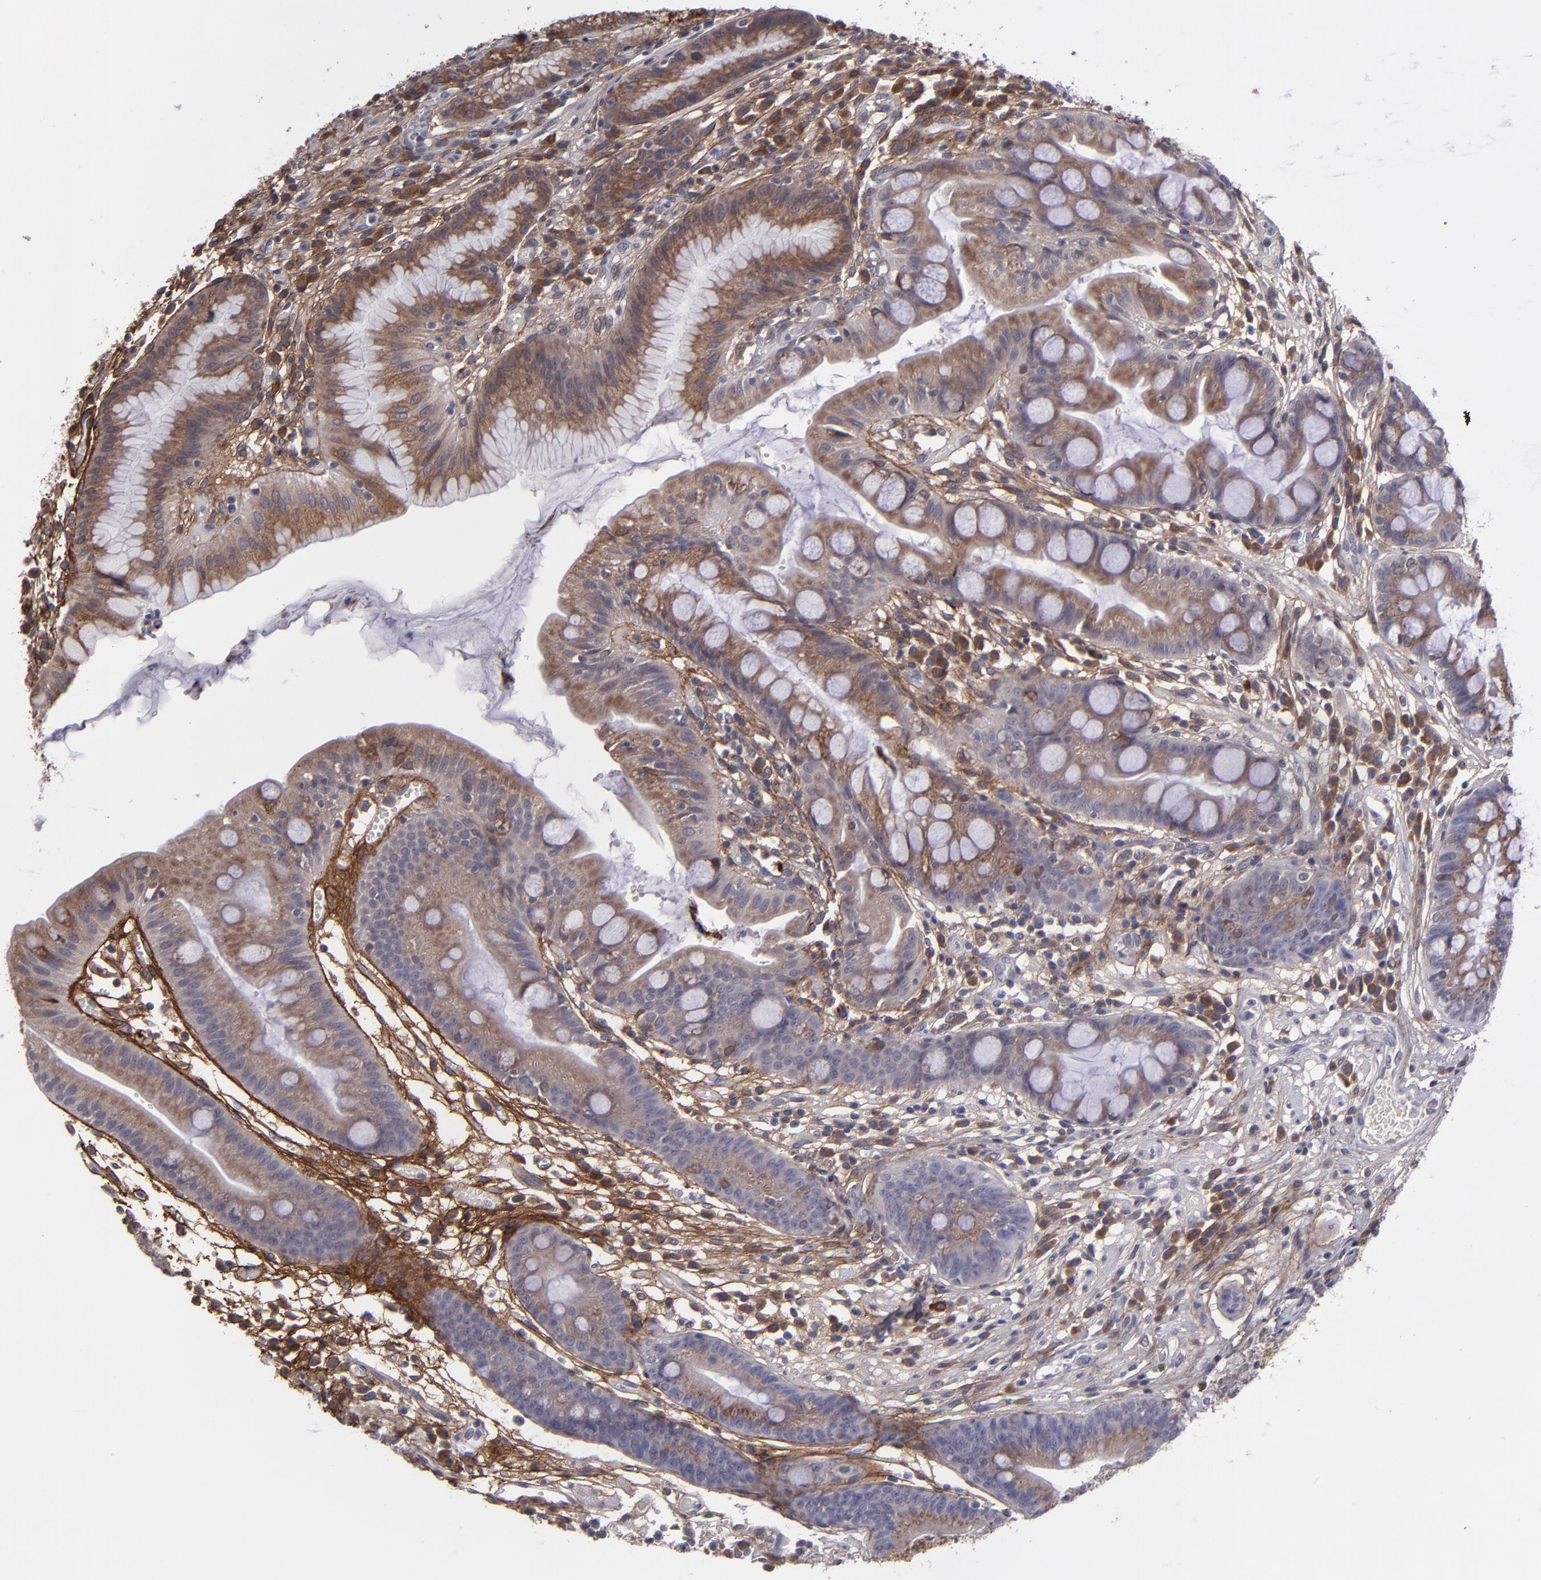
{"staining": {"intensity": "weak", "quantity": ">75%", "location": "cytoplasmic/membranous"}, "tissue": "stomach", "cell_type": "Glandular cells", "image_type": "normal", "snomed": [{"axis": "morphology", "description": "Normal tissue, NOS"}, {"axis": "morphology", "description": "Inflammation, NOS"}, {"axis": "topography", "description": "Stomach, lower"}], "caption": "An IHC image of benign tissue is shown. Protein staining in brown shows weak cytoplasmic/membranous positivity in stomach within glandular cells.", "gene": "IL12A", "patient": {"sex": "male", "age": 59}}